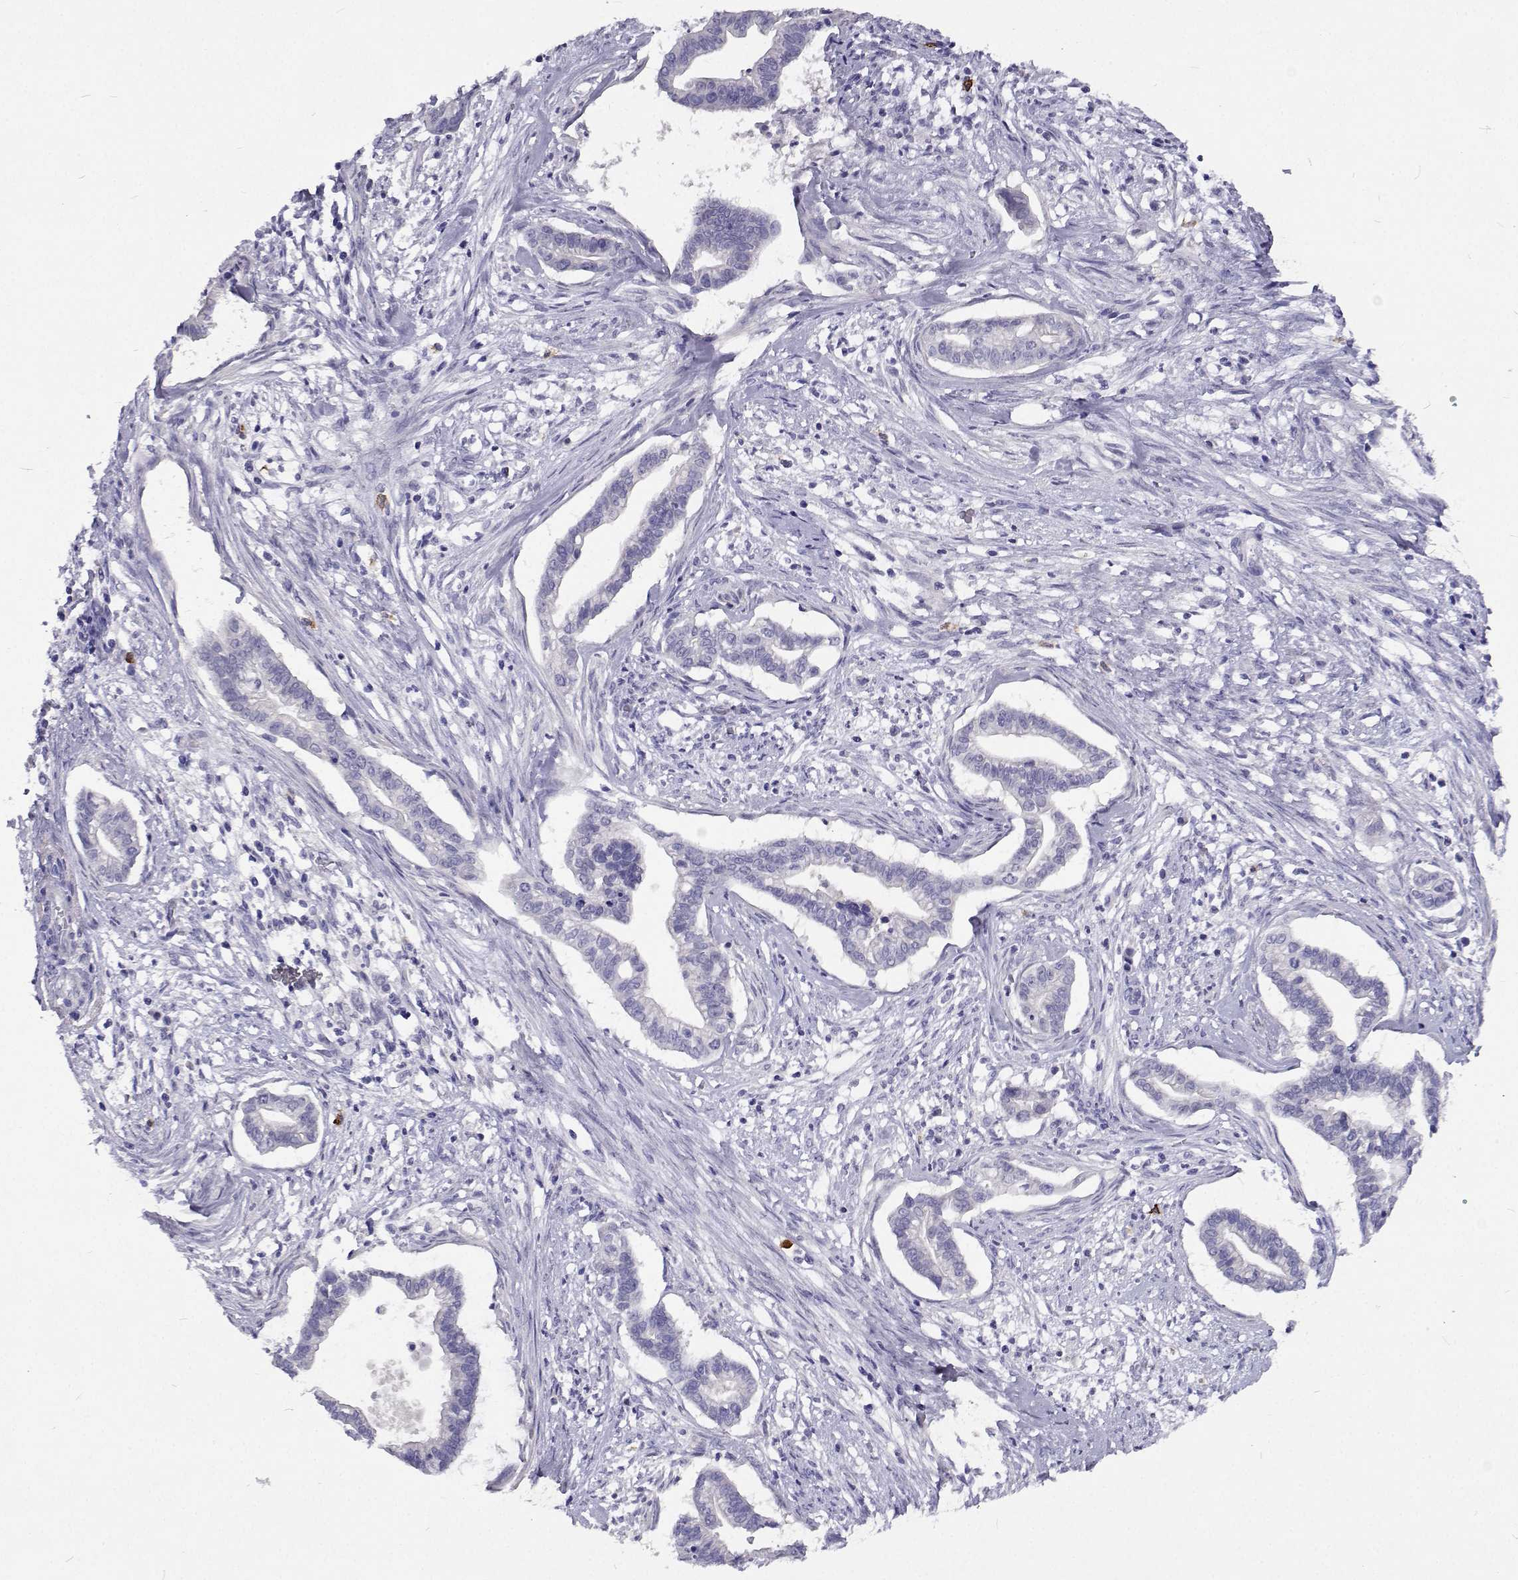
{"staining": {"intensity": "negative", "quantity": "none", "location": "none"}, "tissue": "cervical cancer", "cell_type": "Tumor cells", "image_type": "cancer", "snomed": [{"axis": "morphology", "description": "Adenocarcinoma, NOS"}, {"axis": "topography", "description": "Cervix"}], "caption": "Tumor cells are negative for brown protein staining in cervical cancer. The staining was performed using DAB (3,3'-diaminobenzidine) to visualize the protein expression in brown, while the nuclei were stained in blue with hematoxylin (Magnification: 20x).", "gene": "CFAP44", "patient": {"sex": "female", "age": 62}}